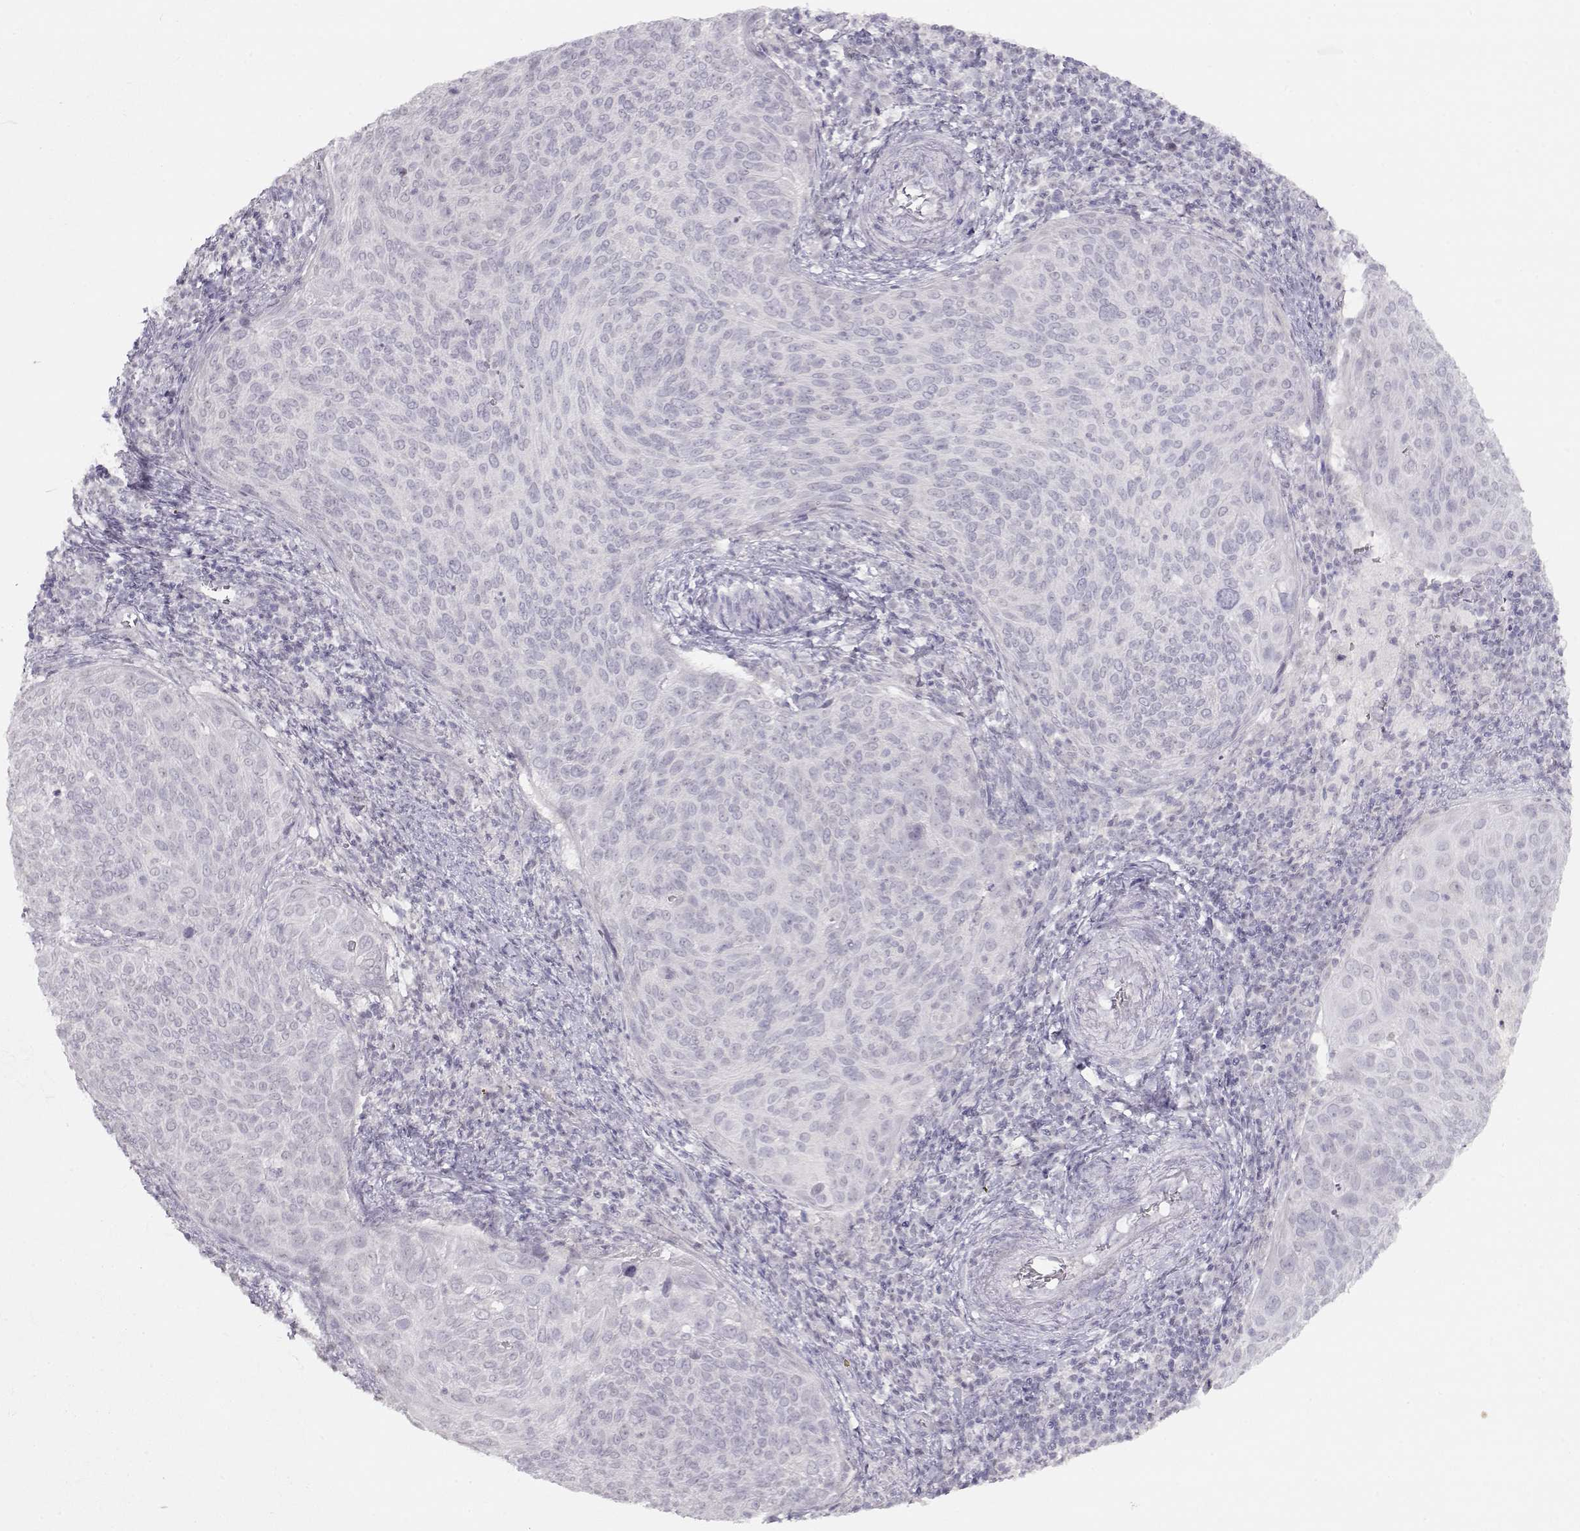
{"staining": {"intensity": "negative", "quantity": "none", "location": "none"}, "tissue": "cervical cancer", "cell_type": "Tumor cells", "image_type": "cancer", "snomed": [{"axis": "morphology", "description": "Squamous cell carcinoma, NOS"}, {"axis": "topography", "description": "Cervix"}], "caption": "There is no significant expression in tumor cells of cervical squamous cell carcinoma.", "gene": "IMPG1", "patient": {"sex": "female", "age": 39}}